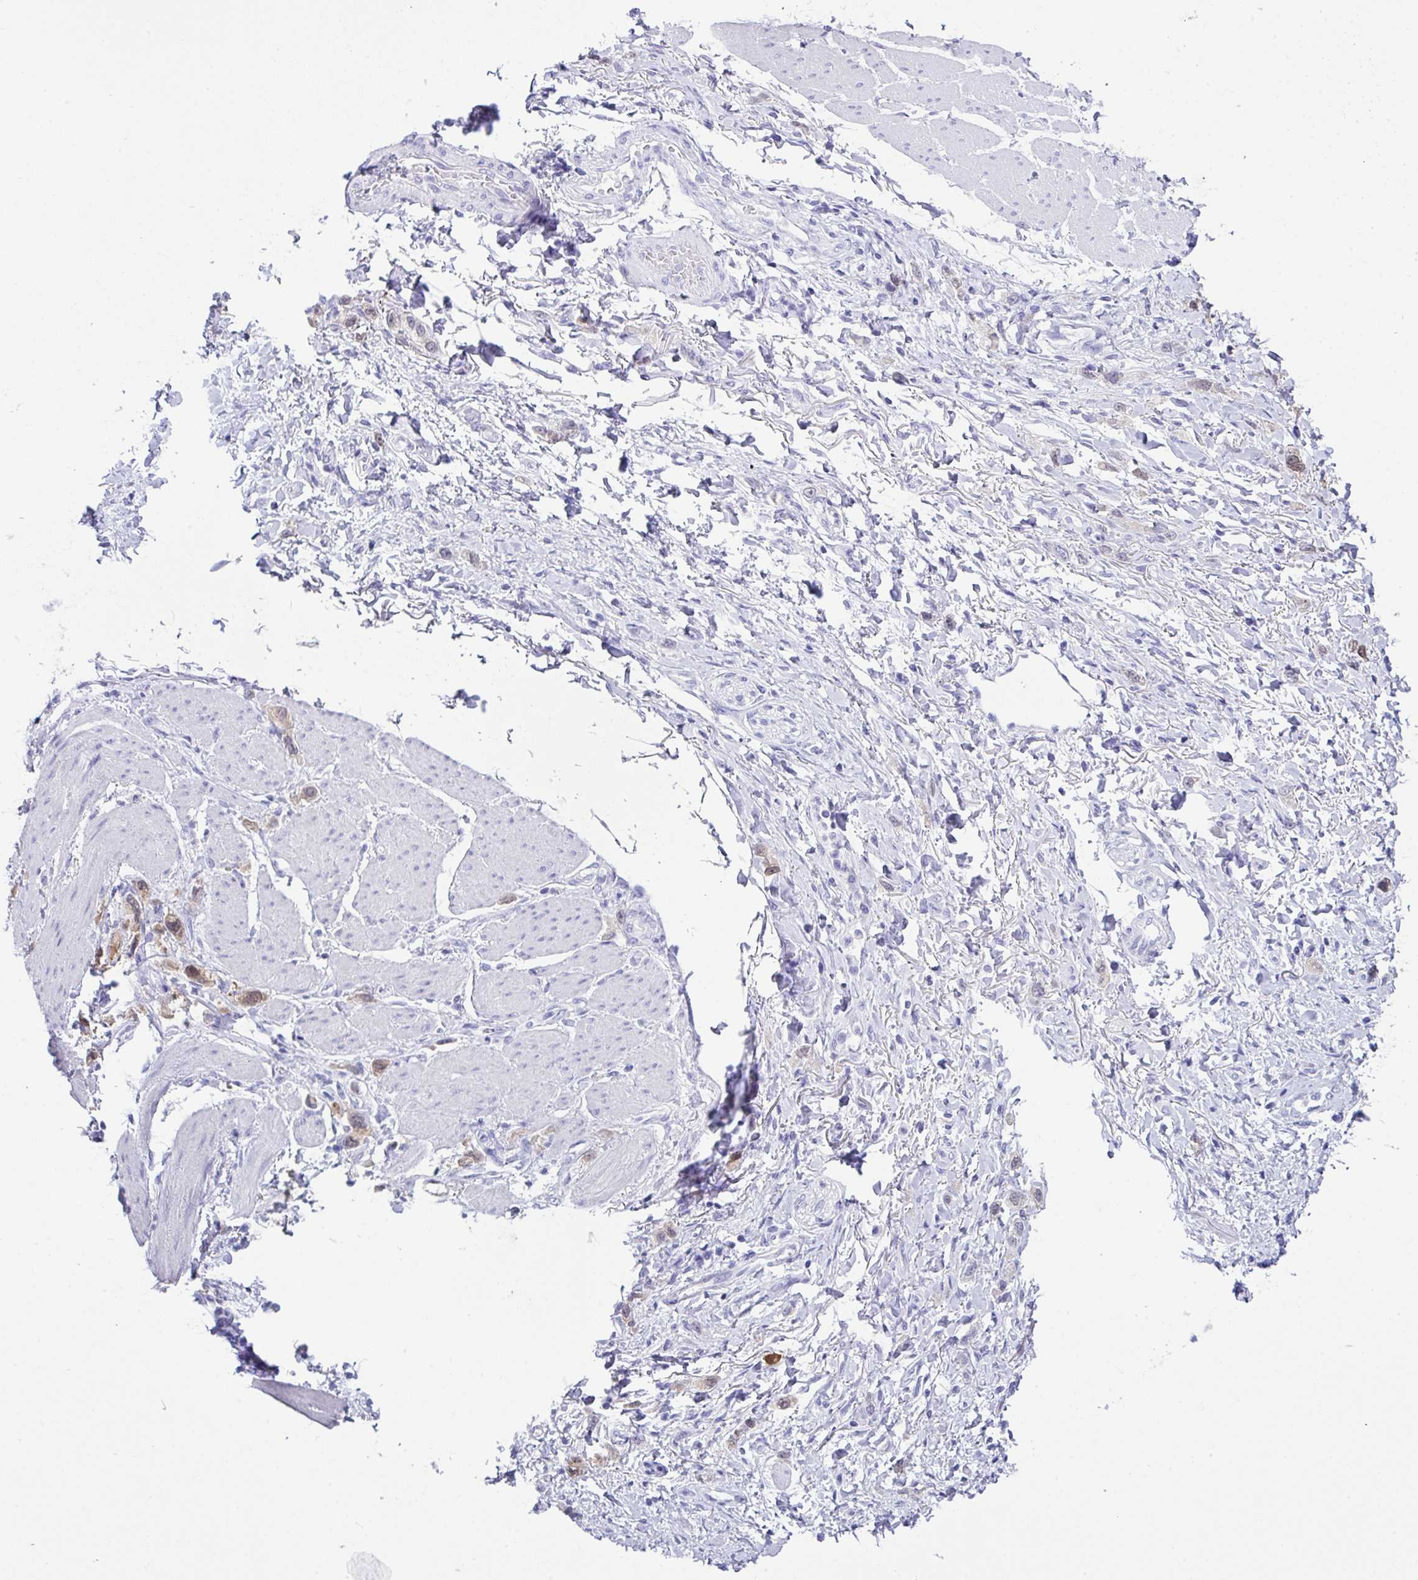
{"staining": {"intensity": "negative", "quantity": "none", "location": "none"}, "tissue": "stomach cancer", "cell_type": "Tumor cells", "image_type": "cancer", "snomed": [{"axis": "morphology", "description": "Adenocarcinoma, NOS"}, {"axis": "topography", "description": "Stomach"}], "caption": "Immunohistochemical staining of human stomach cancer displays no significant staining in tumor cells.", "gene": "LGALS4", "patient": {"sex": "female", "age": 65}}